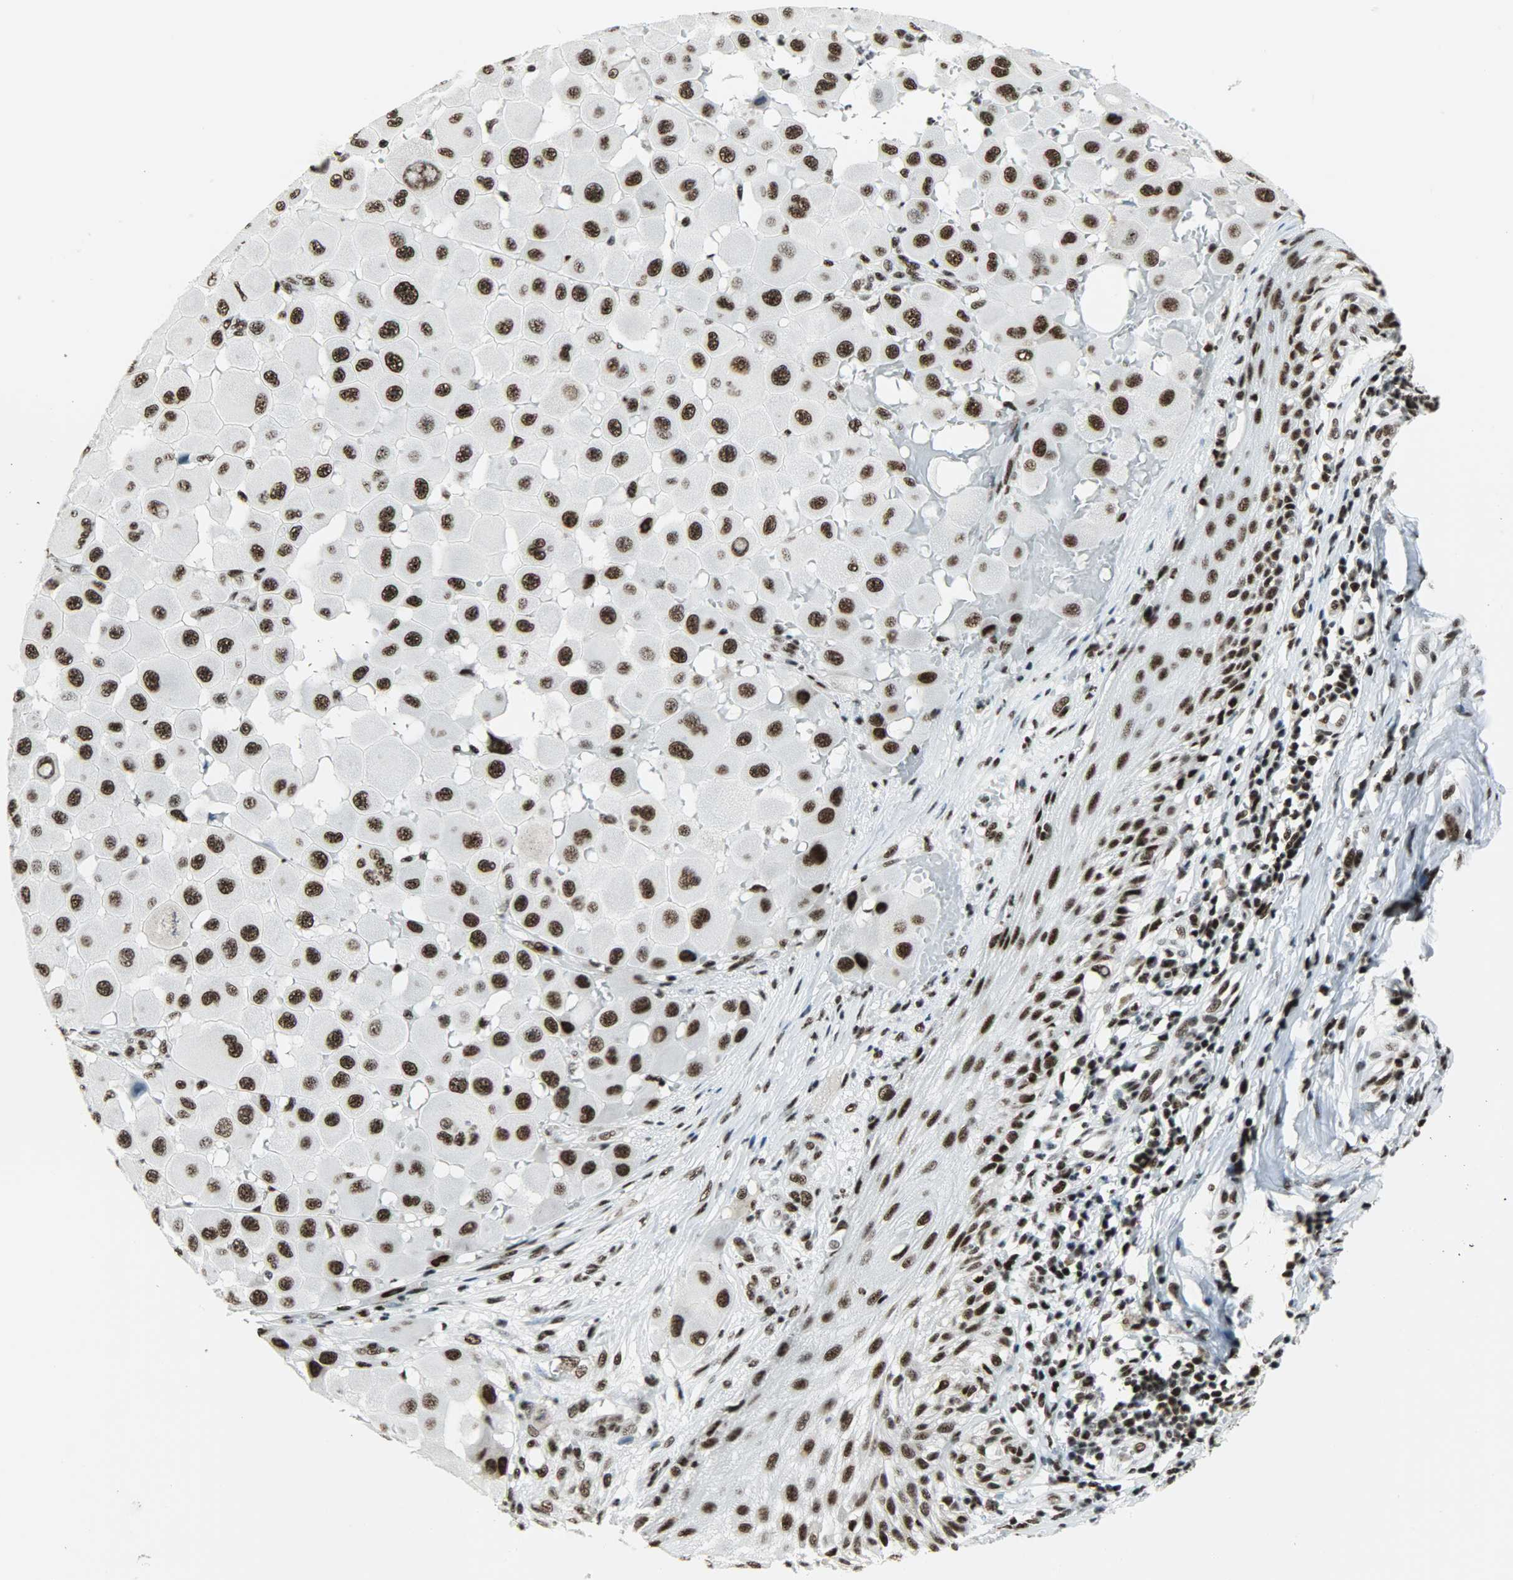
{"staining": {"intensity": "strong", "quantity": ">75%", "location": "nuclear"}, "tissue": "melanoma", "cell_type": "Tumor cells", "image_type": "cancer", "snomed": [{"axis": "morphology", "description": "Malignant melanoma, NOS"}, {"axis": "topography", "description": "Skin"}], "caption": "About >75% of tumor cells in human malignant melanoma reveal strong nuclear protein positivity as visualized by brown immunohistochemical staining.", "gene": "SNRPA", "patient": {"sex": "female", "age": 81}}